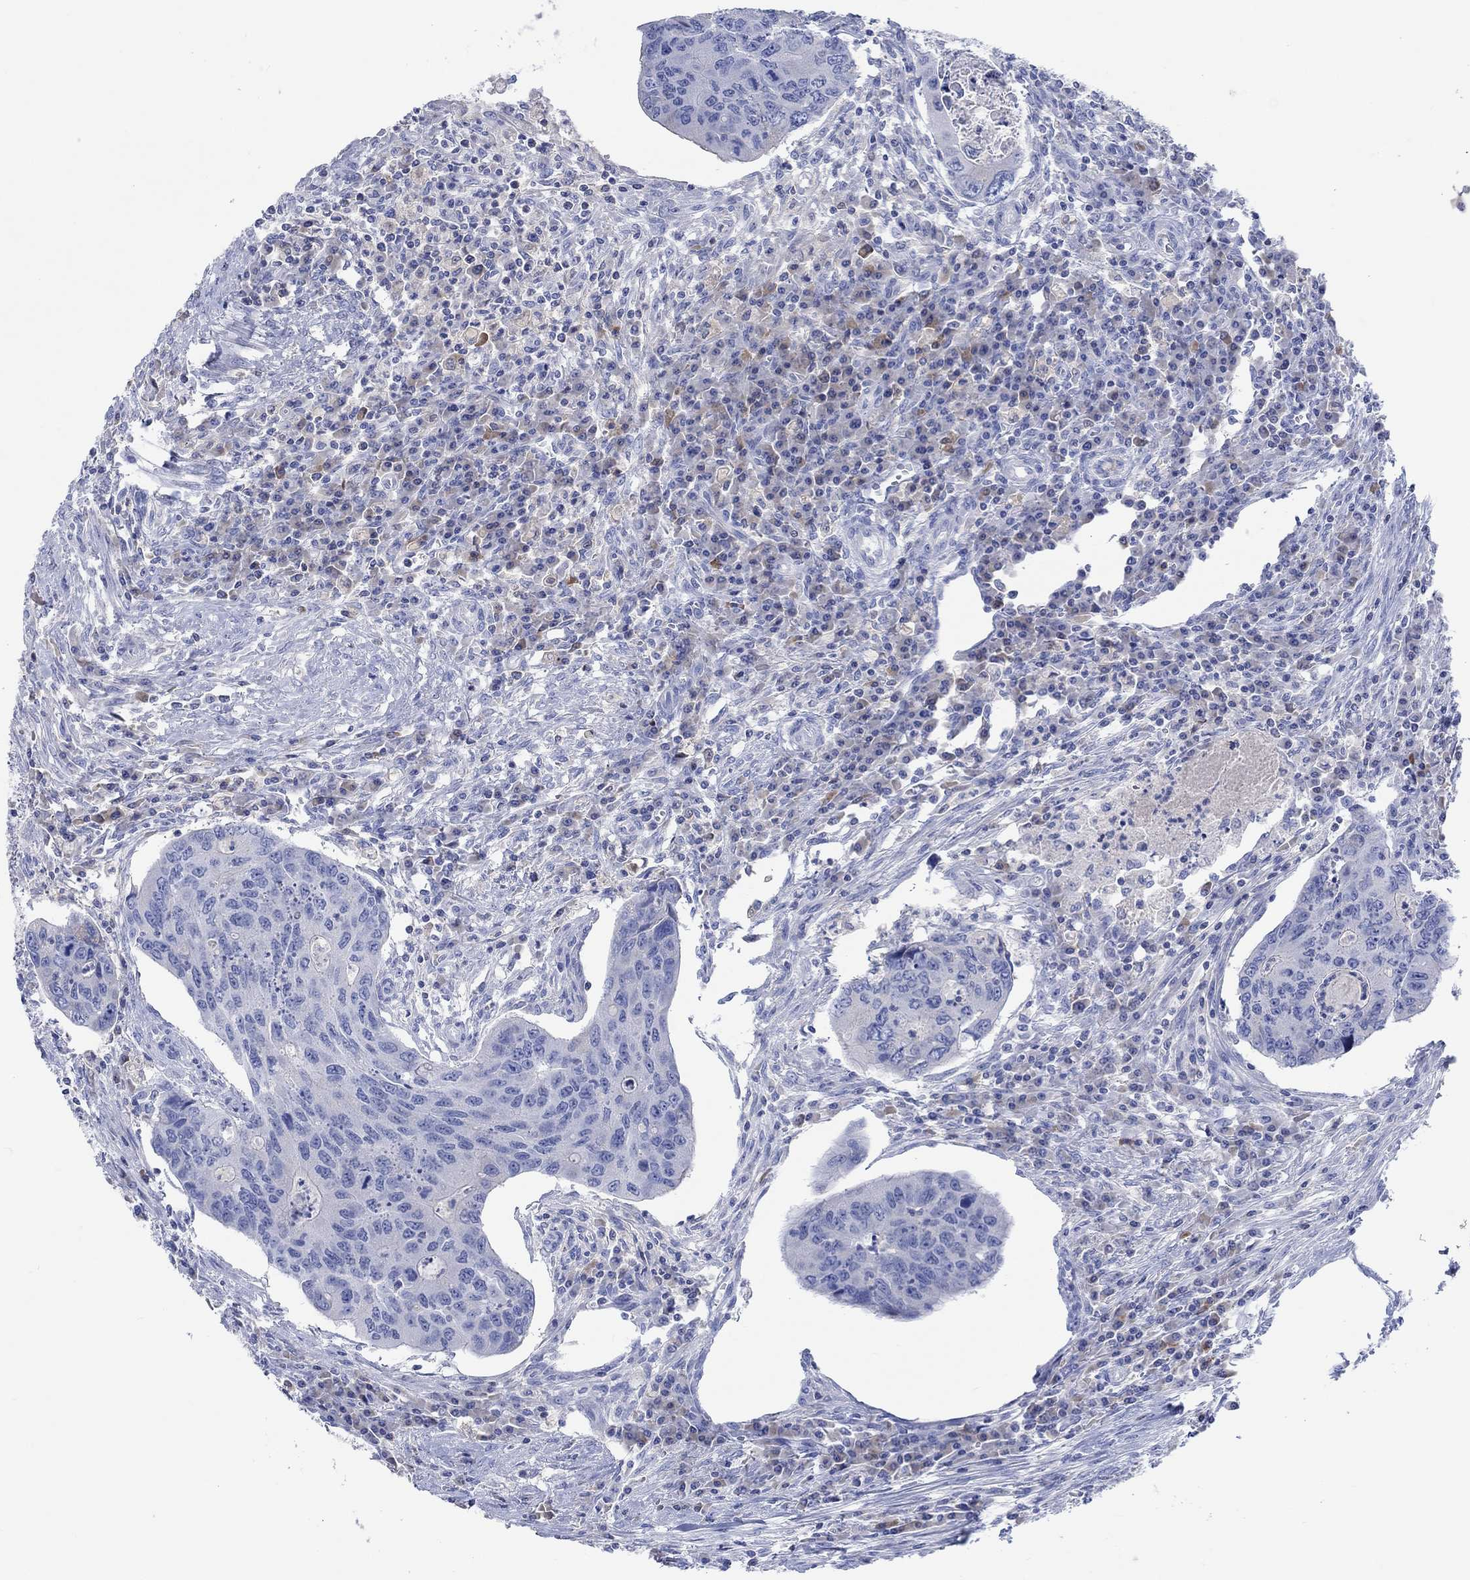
{"staining": {"intensity": "negative", "quantity": "none", "location": "none"}, "tissue": "colorectal cancer", "cell_type": "Tumor cells", "image_type": "cancer", "snomed": [{"axis": "morphology", "description": "Adenocarcinoma, NOS"}, {"axis": "topography", "description": "Colon"}], "caption": "The image shows no staining of tumor cells in colorectal cancer. (DAB (3,3'-diaminobenzidine) immunohistochemistry (IHC), high magnification).", "gene": "GCM1", "patient": {"sex": "male", "age": 53}}